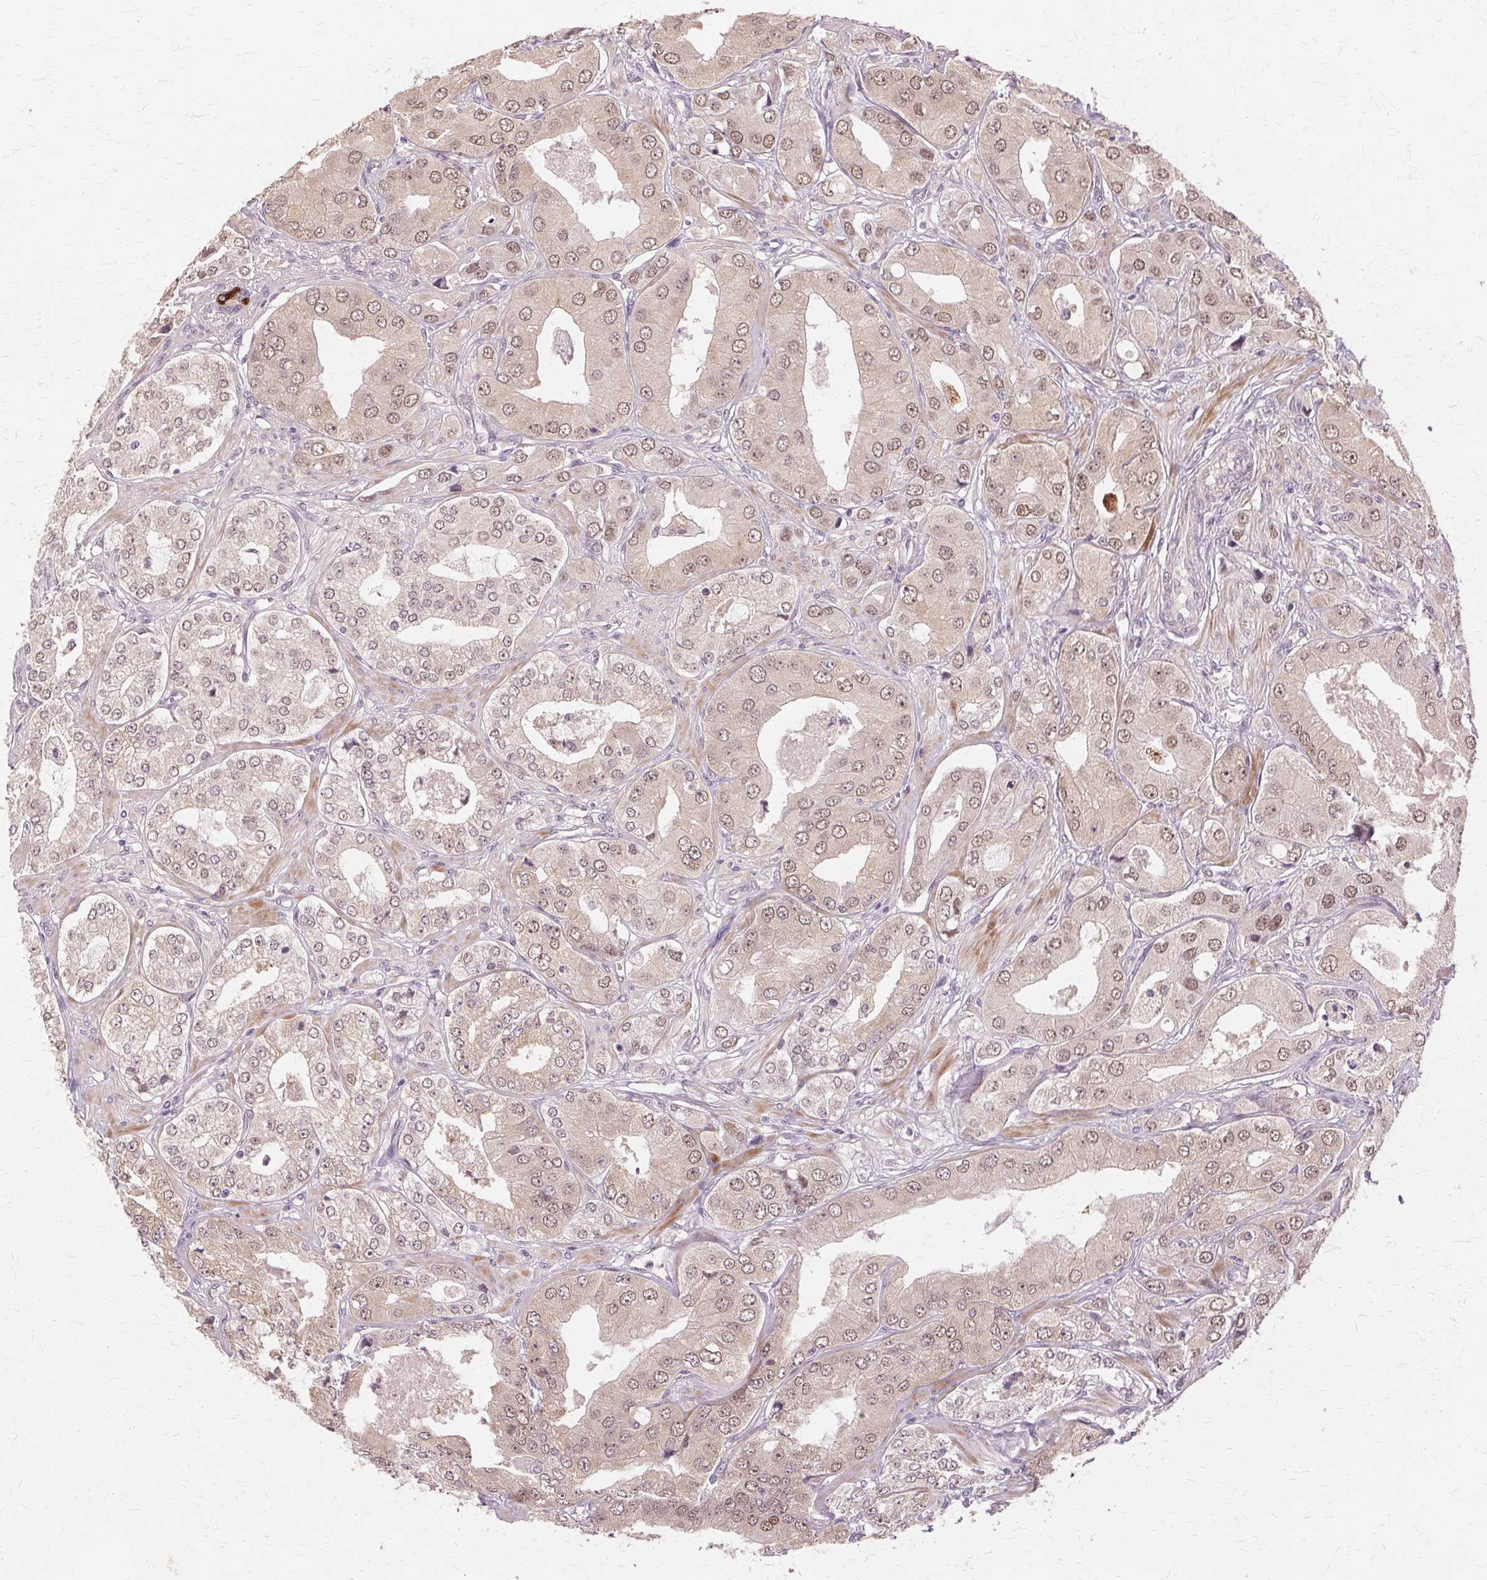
{"staining": {"intensity": "weak", "quantity": ">75%", "location": "cytoplasmic/membranous,nuclear"}, "tissue": "prostate cancer", "cell_type": "Tumor cells", "image_type": "cancer", "snomed": [{"axis": "morphology", "description": "Adenocarcinoma, Low grade"}, {"axis": "topography", "description": "Prostate"}], "caption": "Immunohistochemical staining of human adenocarcinoma (low-grade) (prostate) exhibits weak cytoplasmic/membranous and nuclear protein expression in about >75% of tumor cells.", "gene": "PRMT5", "patient": {"sex": "male", "age": 60}}